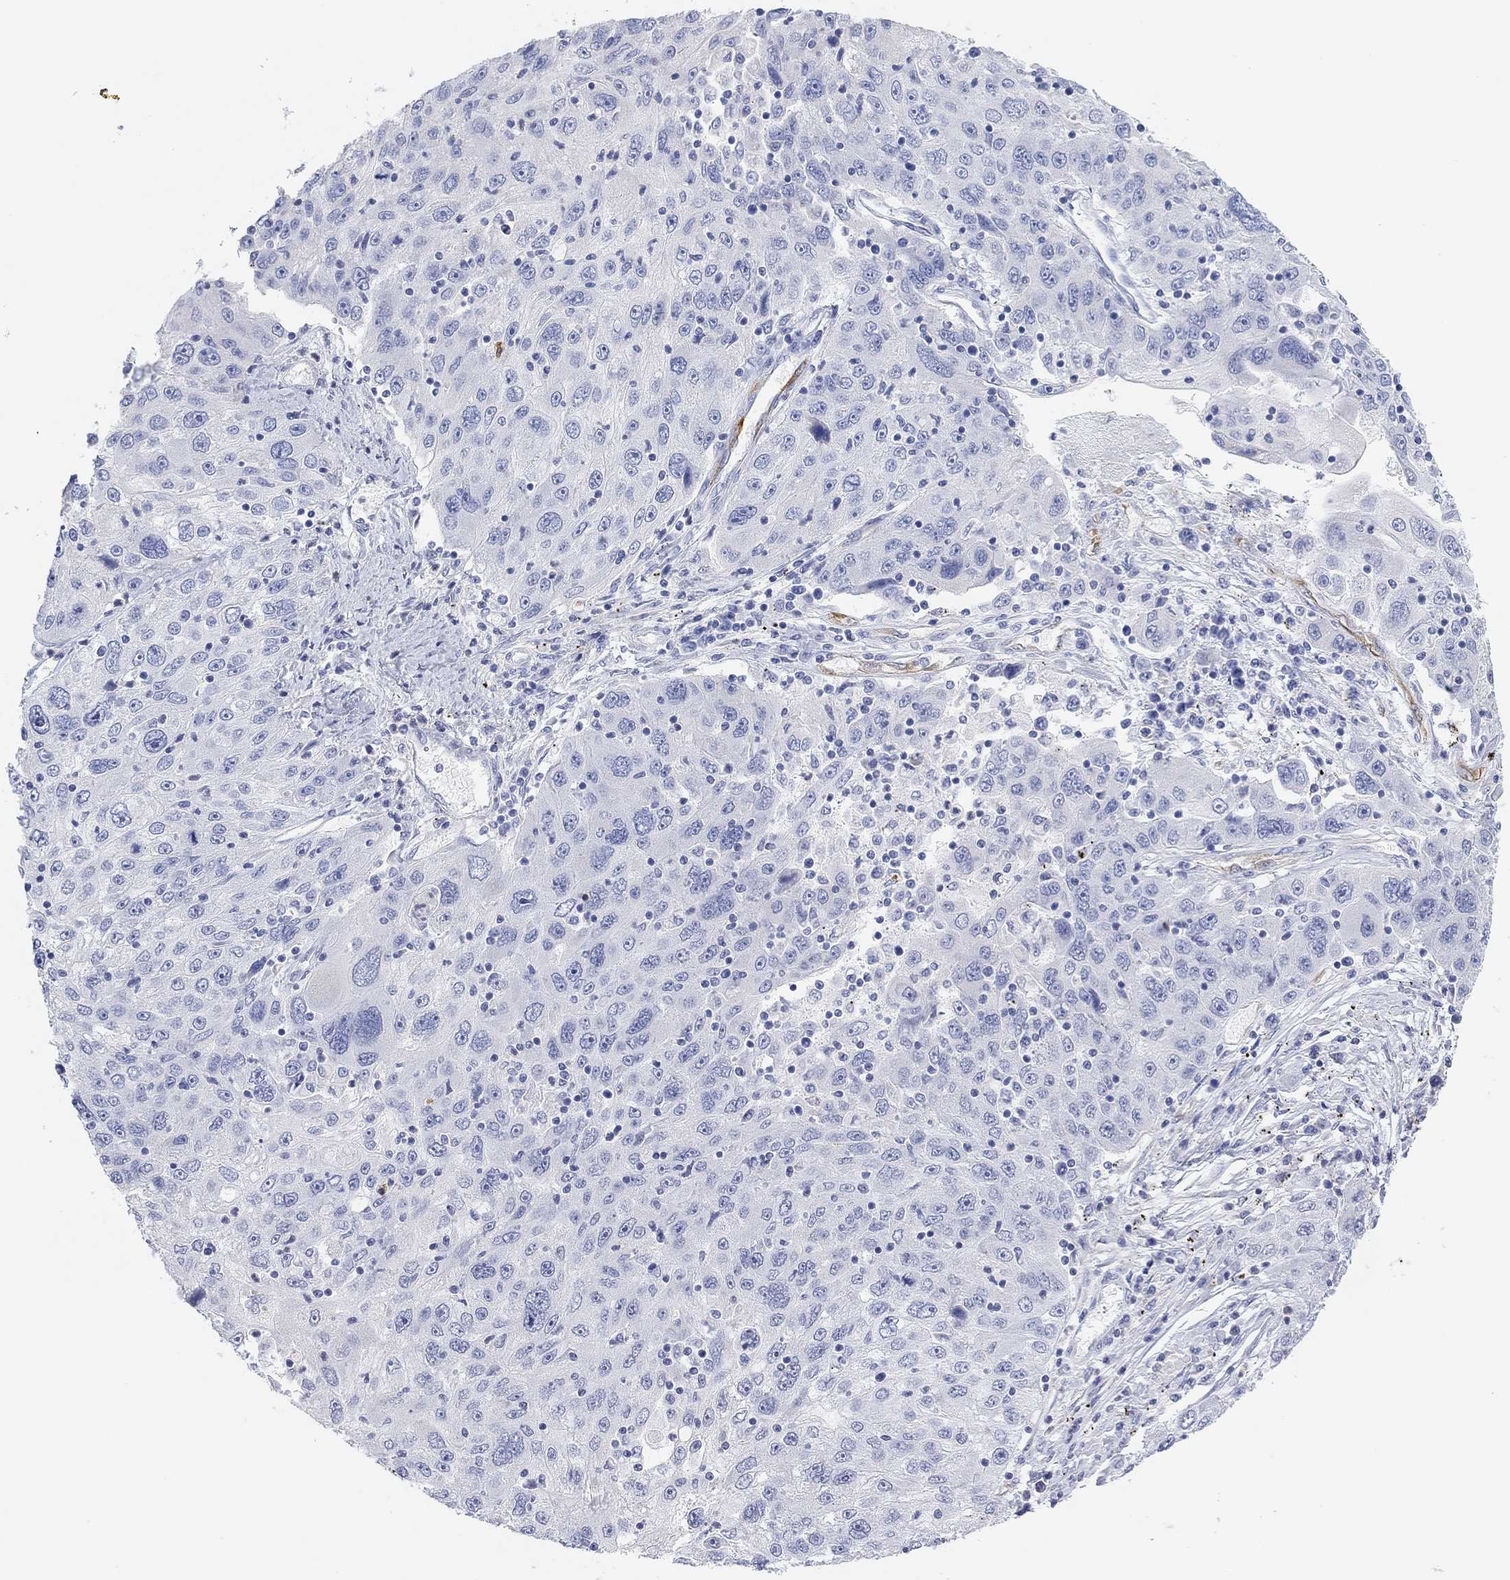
{"staining": {"intensity": "negative", "quantity": "none", "location": "none"}, "tissue": "stomach cancer", "cell_type": "Tumor cells", "image_type": "cancer", "snomed": [{"axis": "morphology", "description": "Adenocarcinoma, NOS"}, {"axis": "topography", "description": "Stomach"}], "caption": "The IHC image has no significant expression in tumor cells of adenocarcinoma (stomach) tissue.", "gene": "VAT1L", "patient": {"sex": "male", "age": 56}}